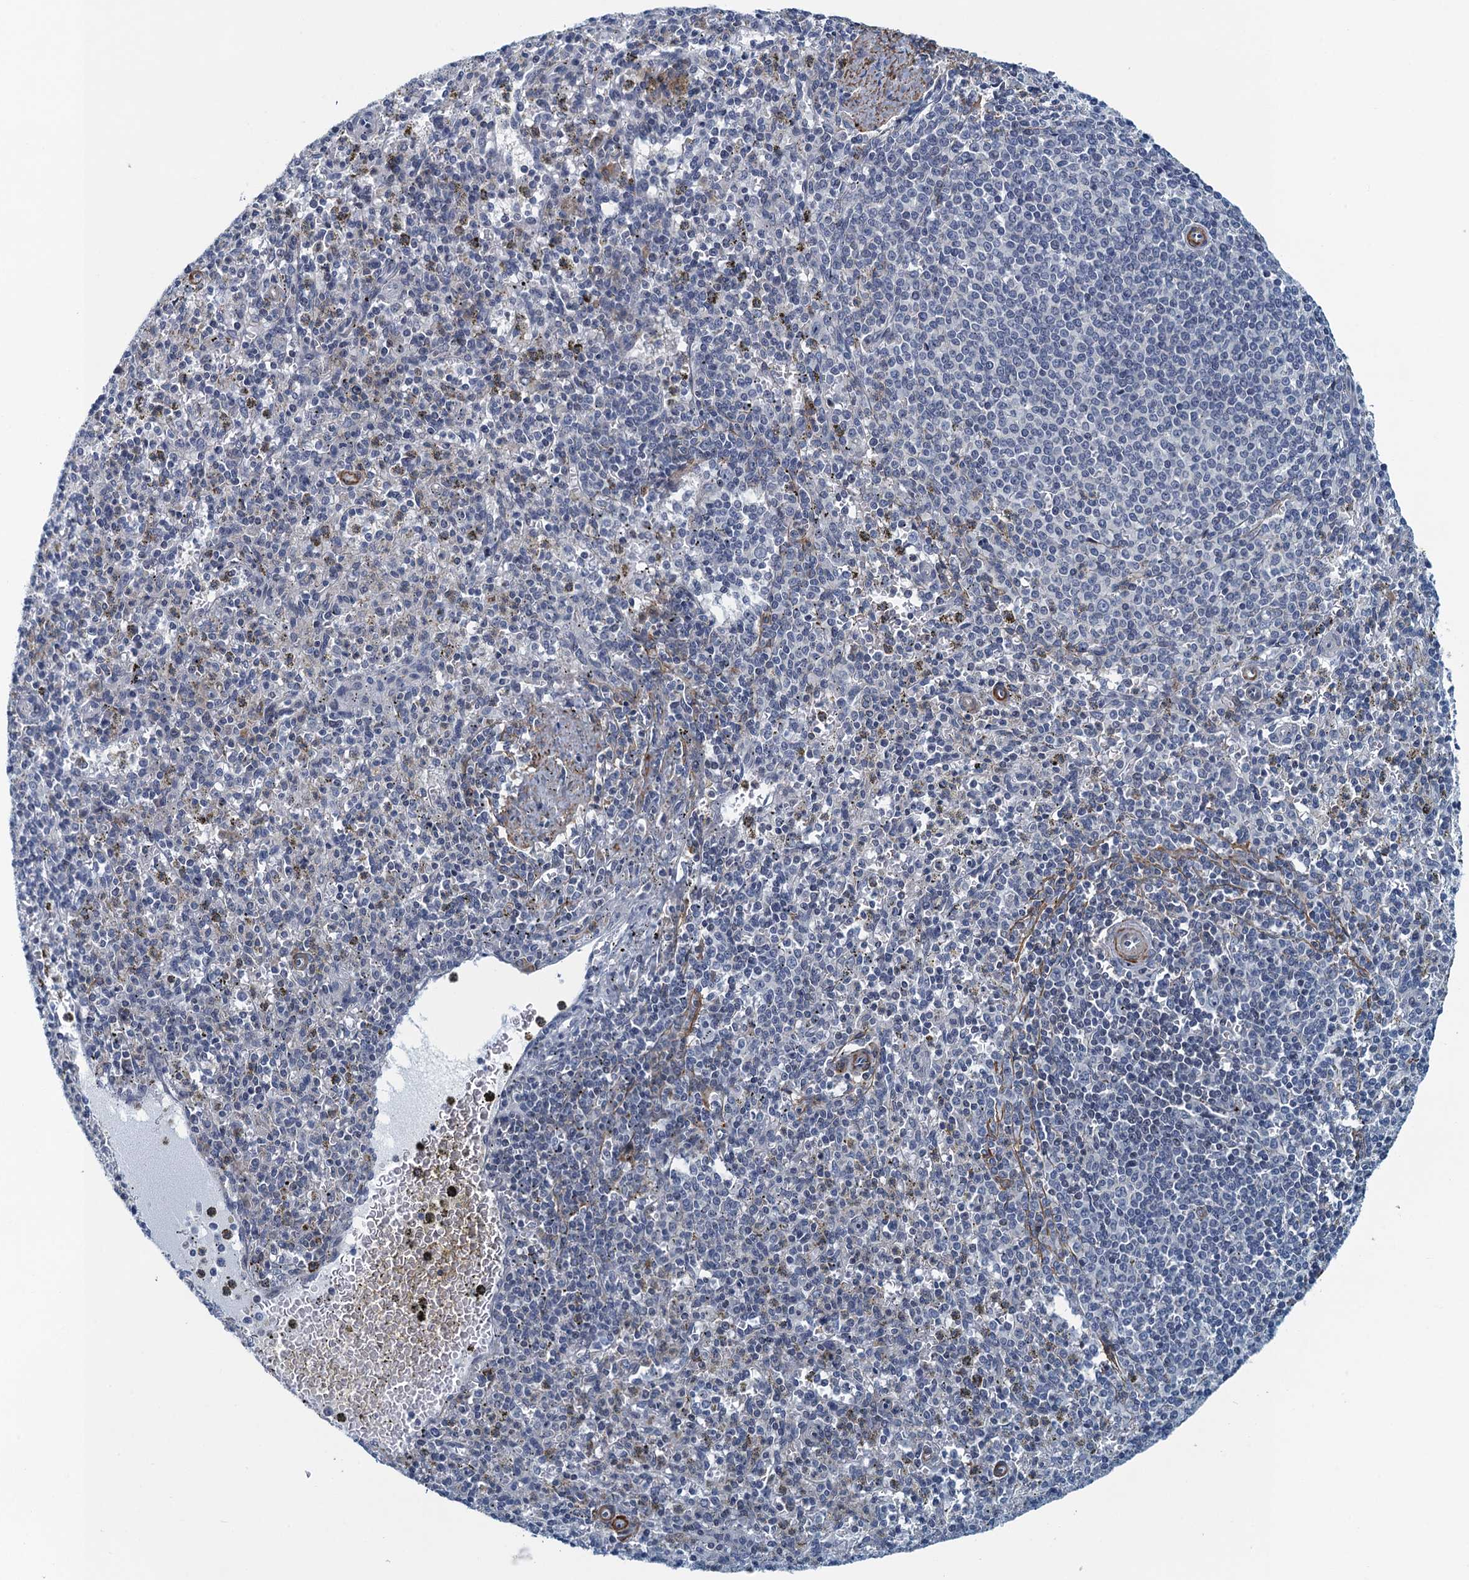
{"staining": {"intensity": "negative", "quantity": "none", "location": "none"}, "tissue": "spleen", "cell_type": "Cells in red pulp", "image_type": "normal", "snomed": [{"axis": "morphology", "description": "Normal tissue, NOS"}, {"axis": "topography", "description": "Spleen"}], "caption": "Immunohistochemistry (IHC) image of benign human spleen stained for a protein (brown), which demonstrates no staining in cells in red pulp.", "gene": "ALG2", "patient": {"sex": "male", "age": 72}}